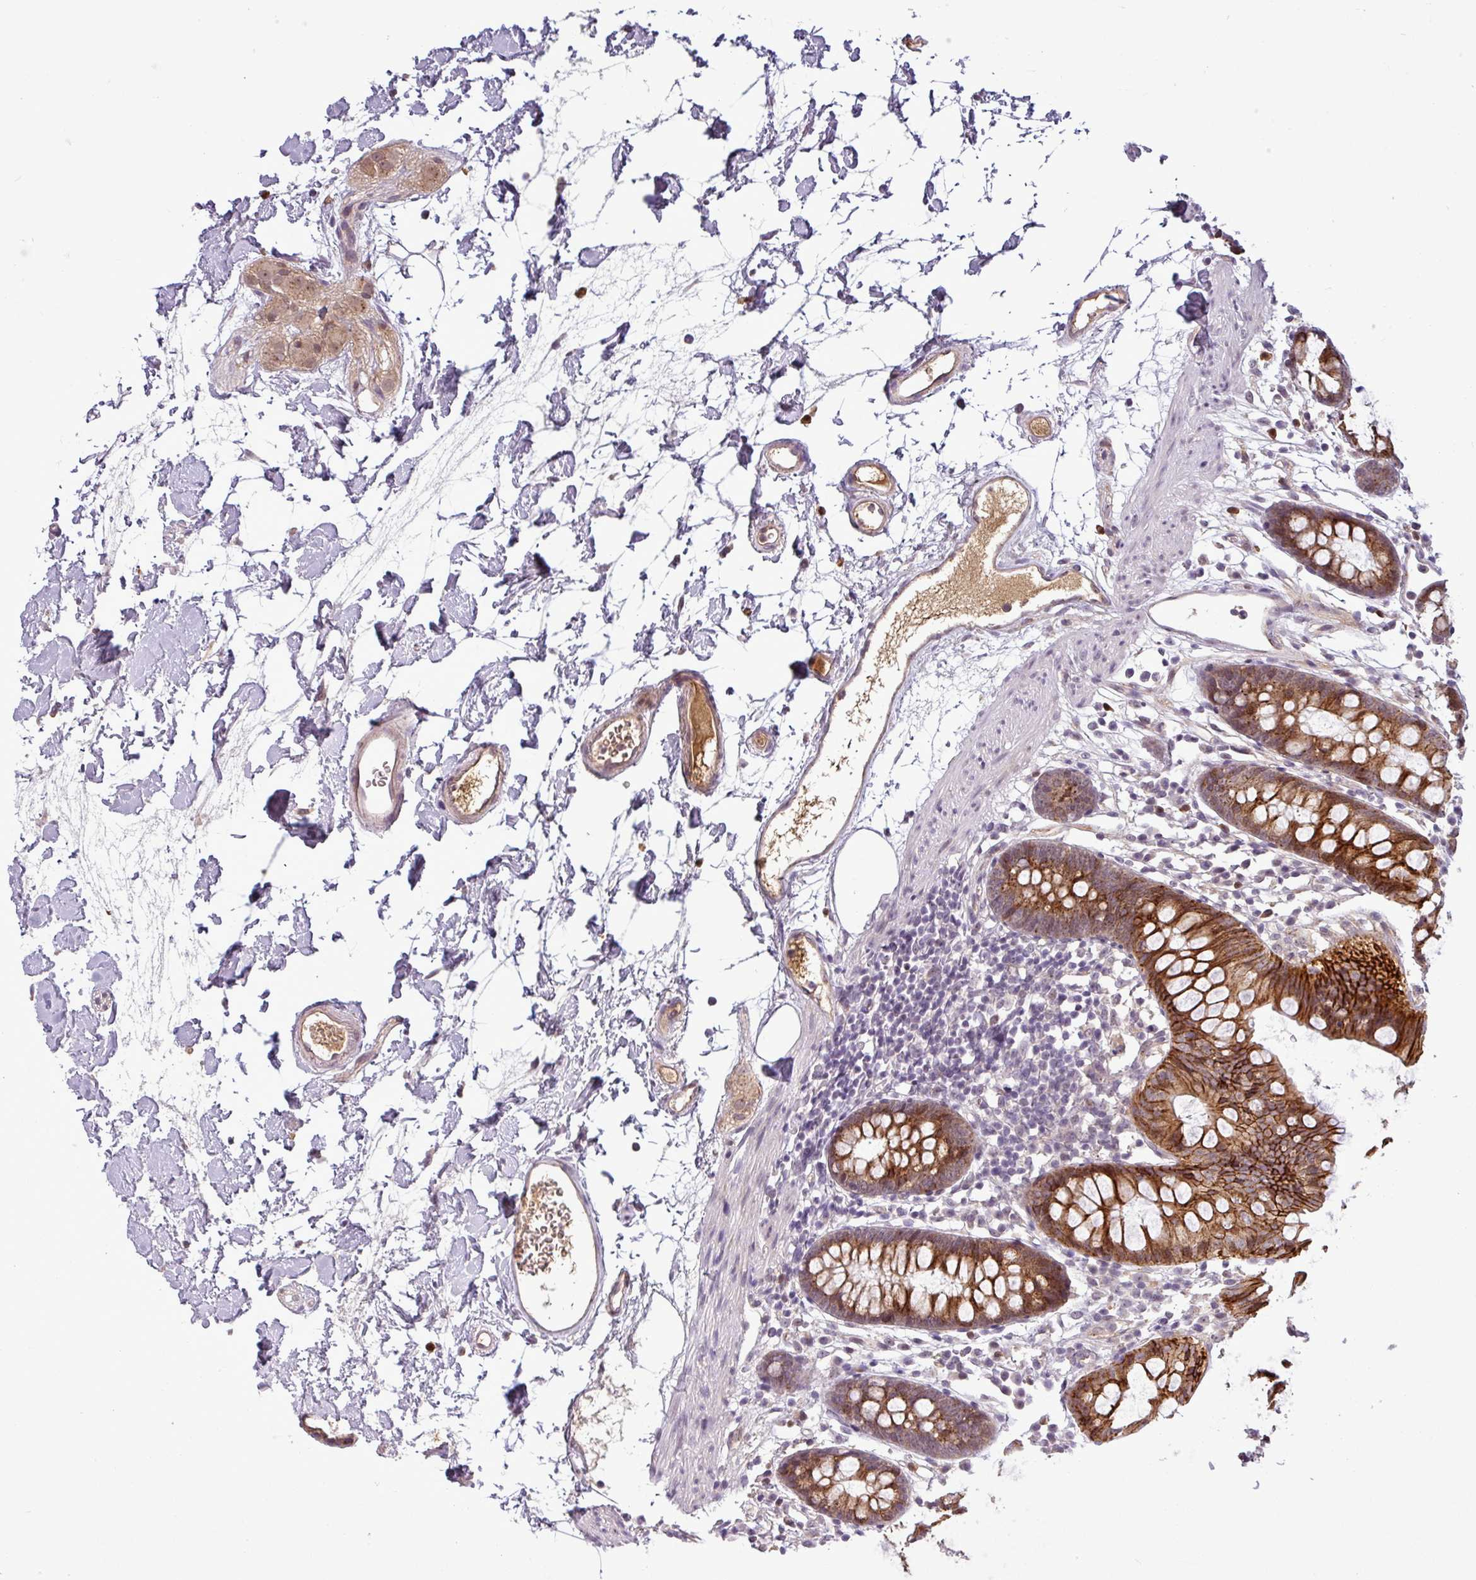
{"staining": {"intensity": "weak", "quantity": "<25%", "location": "cytoplasmic/membranous"}, "tissue": "colon", "cell_type": "Endothelial cells", "image_type": "normal", "snomed": [{"axis": "morphology", "description": "Normal tissue, NOS"}, {"axis": "topography", "description": "Colon"}], "caption": "Protein analysis of normal colon displays no significant staining in endothelial cells.", "gene": "PCDH1", "patient": {"sex": "female", "age": 84}}